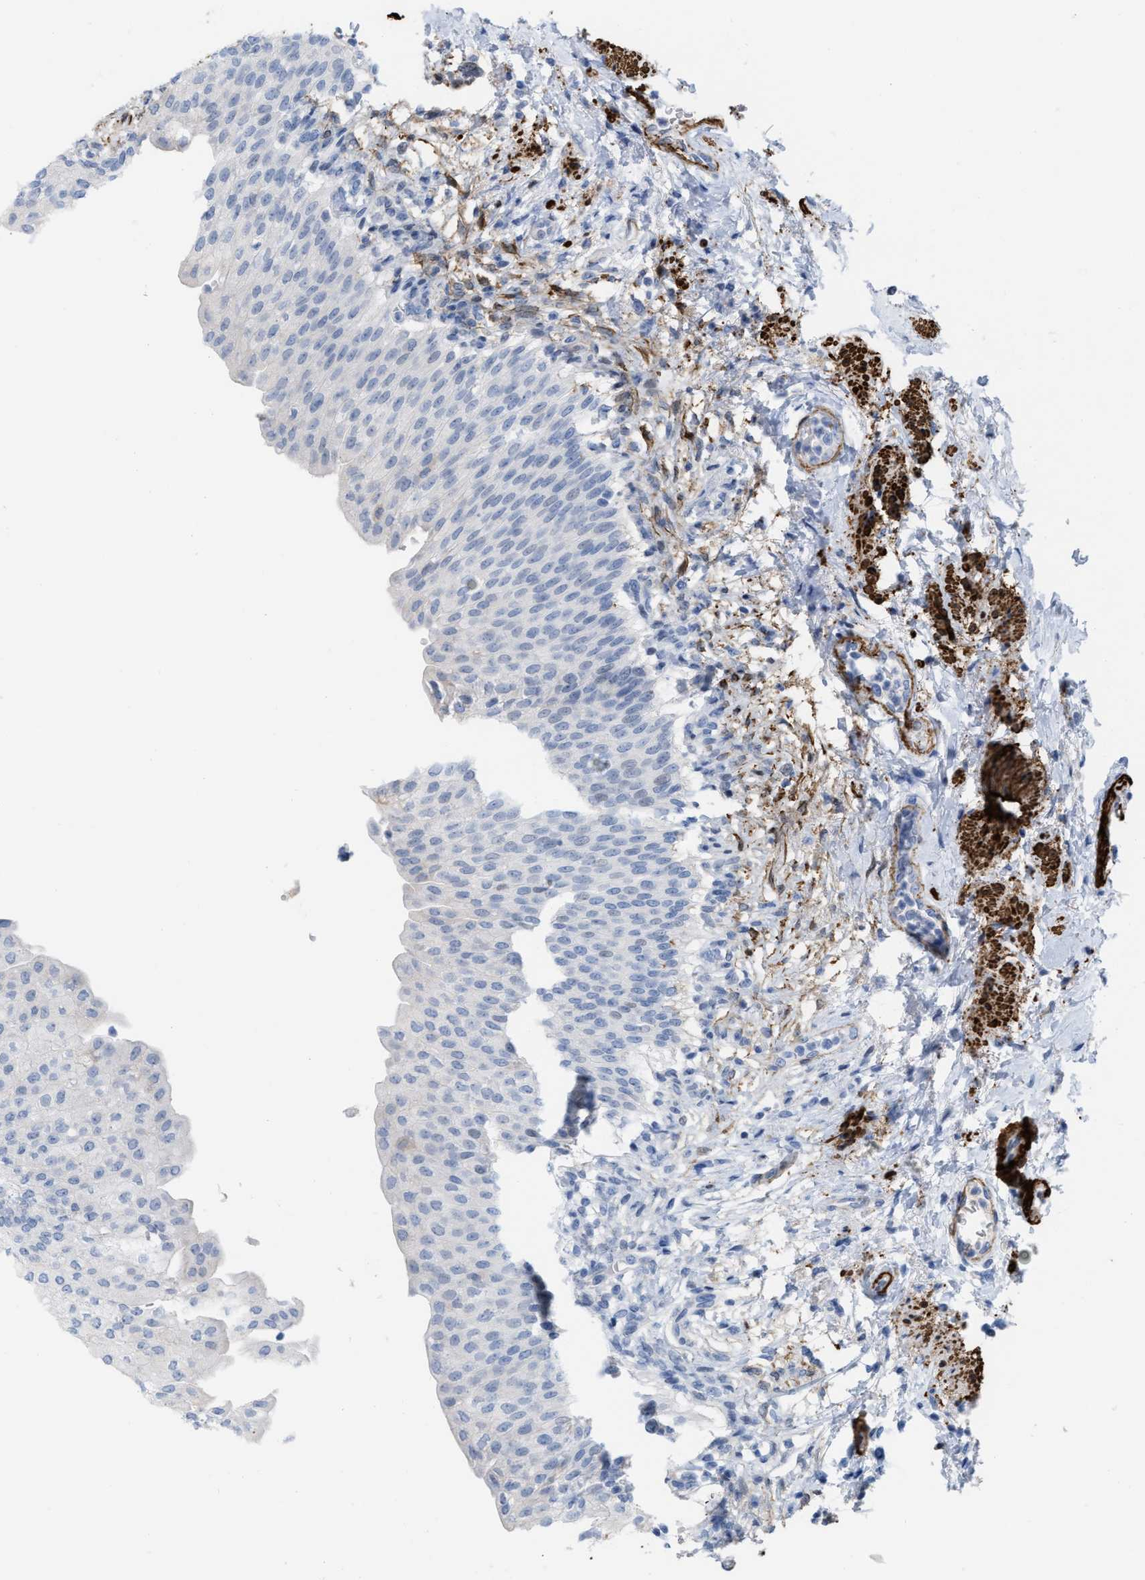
{"staining": {"intensity": "negative", "quantity": "none", "location": "none"}, "tissue": "urinary bladder", "cell_type": "Urothelial cells", "image_type": "normal", "snomed": [{"axis": "morphology", "description": "Normal tissue, NOS"}, {"axis": "topography", "description": "Urinary bladder"}], "caption": "IHC of benign urinary bladder exhibits no staining in urothelial cells. Brightfield microscopy of IHC stained with DAB (brown) and hematoxylin (blue), captured at high magnification.", "gene": "TAGLN", "patient": {"sex": "female", "age": 60}}